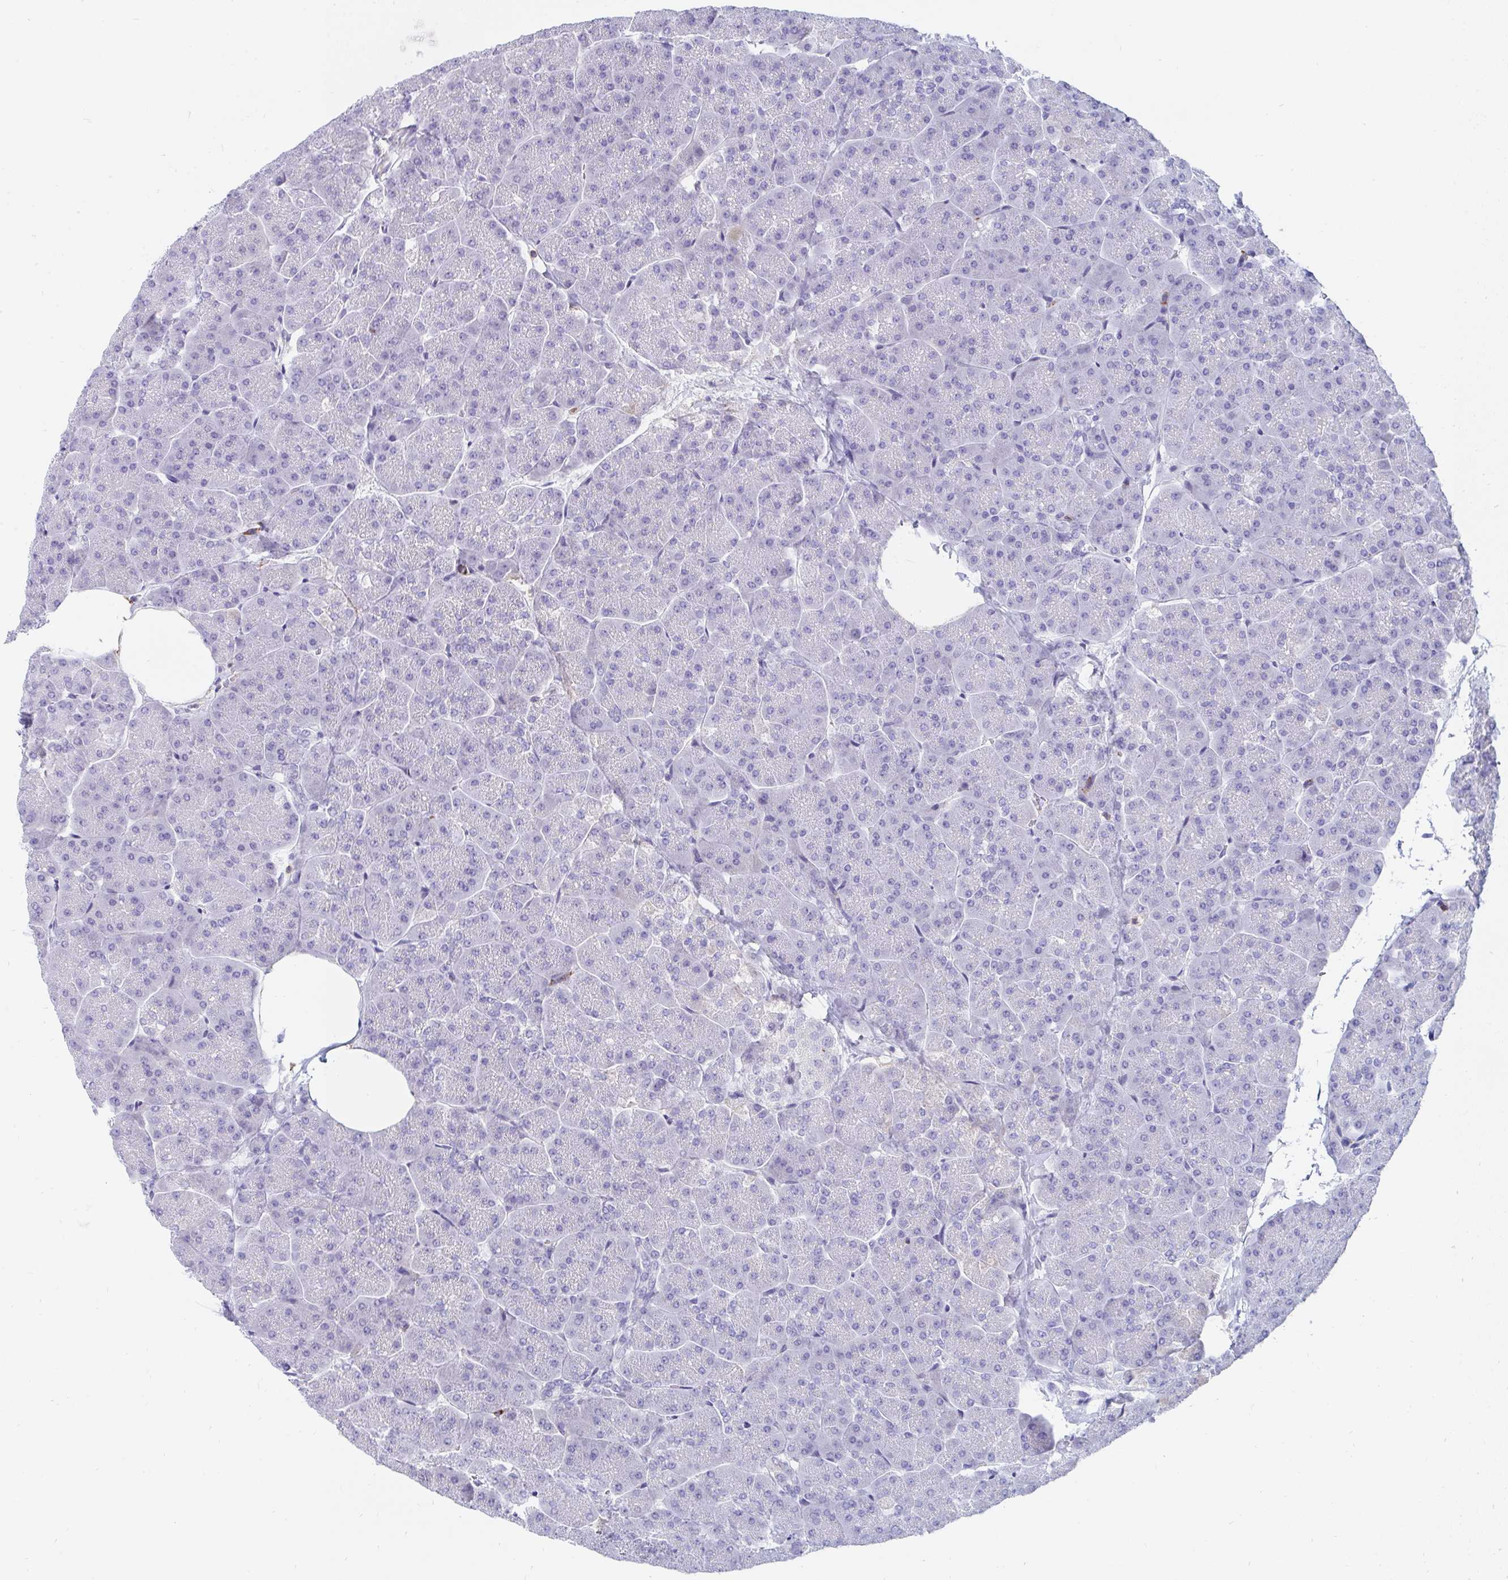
{"staining": {"intensity": "negative", "quantity": "none", "location": "none"}, "tissue": "pancreas", "cell_type": "Exocrine glandular cells", "image_type": "normal", "snomed": [{"axis": "morphology", "description": "Normal tissue, NOS"}, {"axis": "topography", "description": "Pancreas"}, {"axis": "topography", "description": "Peripheral nerve tissue"}], "caption": "DAB (3,3'-diaminobenzidine) immunohistochemical staining of benign pancreas displays no significant positivity in exocrine glandular cells. Nuclei are stained in blue.", "gene": "CD7", "patient": {"sex": "male", "age": 54}}